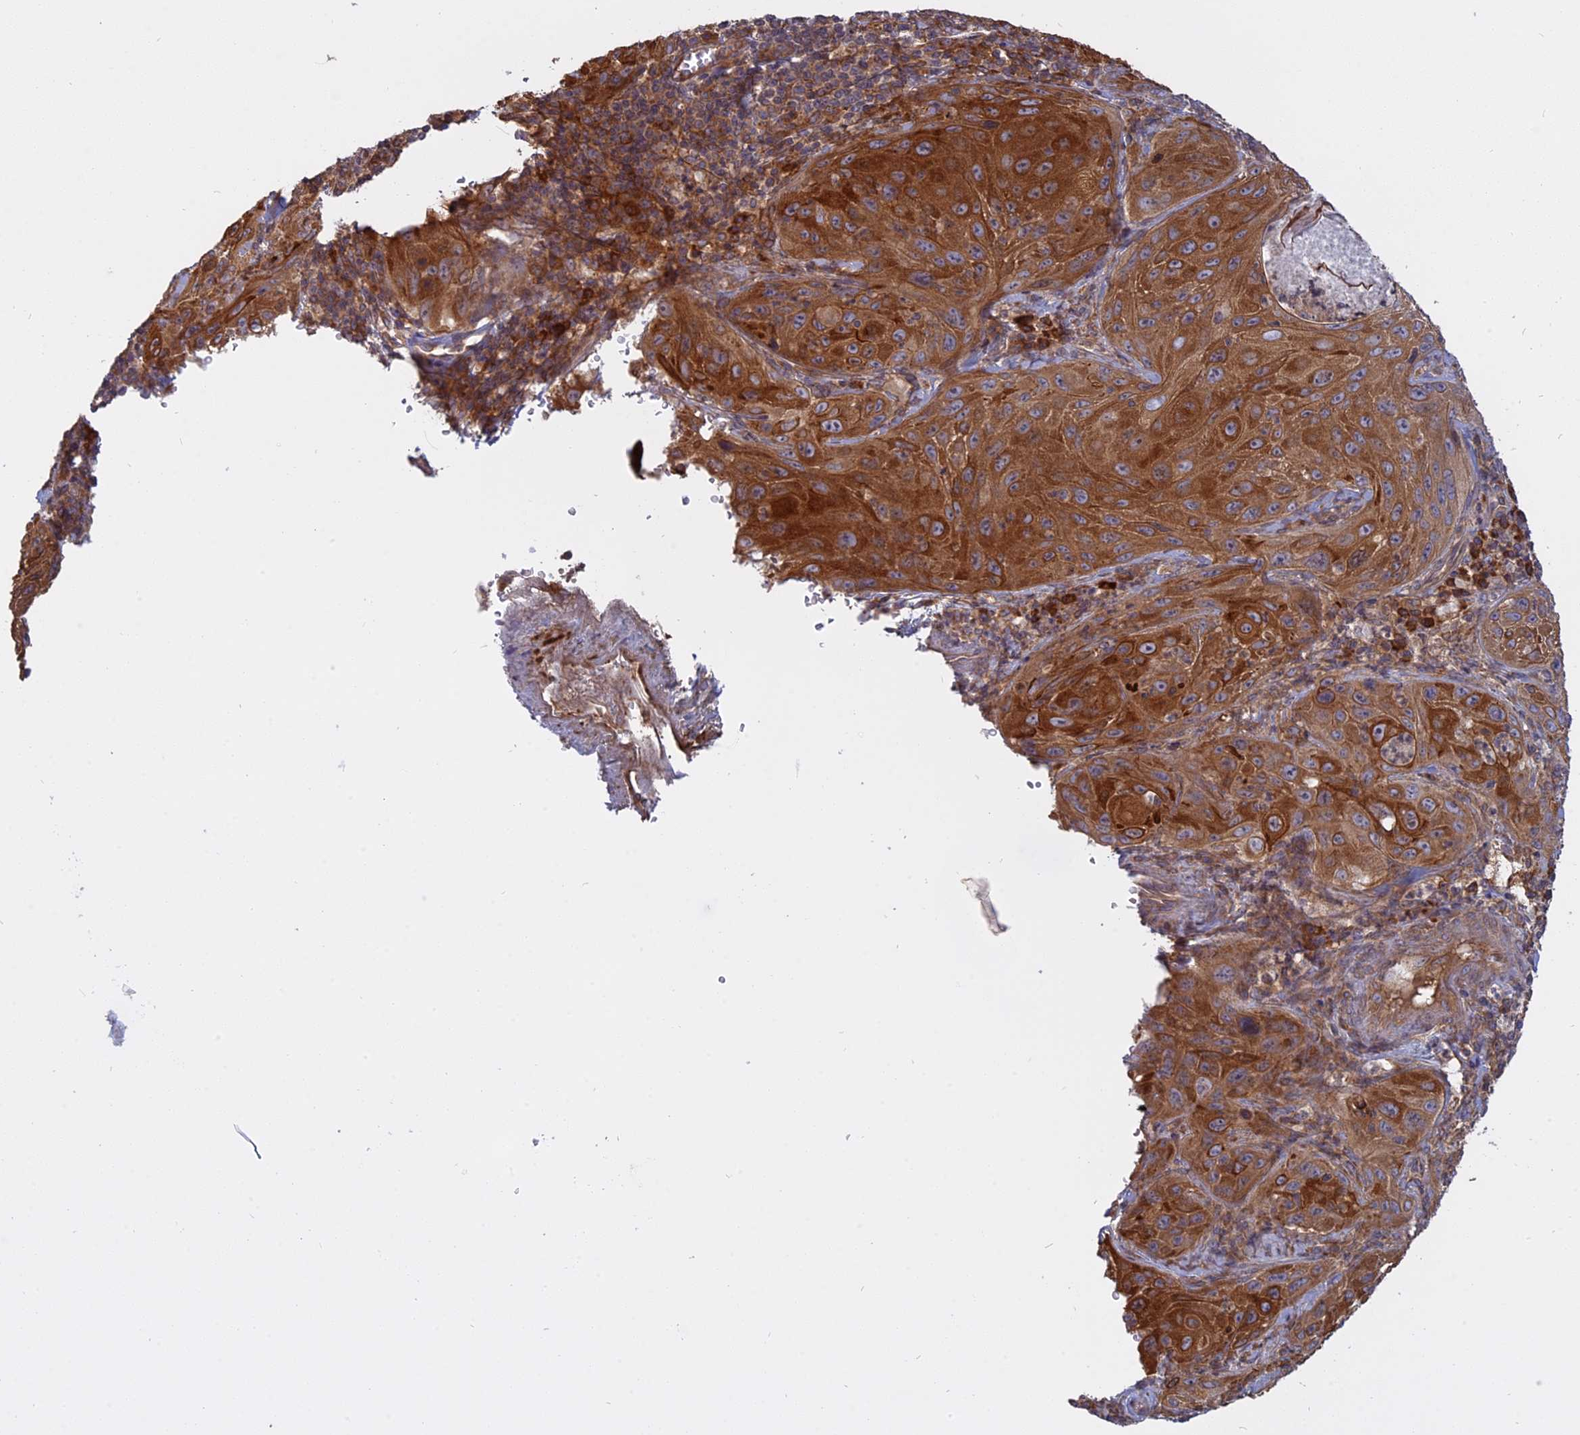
{"staining": {"intensity": "strong", "quantity": ">75%", "location": "cytoplasmic/membranous"}, "tissue": "cervical cancer", "cell_type": "Tumor cells", "image_type": "cancer", "snomed": [{"axis": "morphology", "description": "Squamous cell carcinoma, NOS"}, {"axis": "topography", "description": "Cervix"}], "caption": "DAB immunohistochemical staining of human squamous cell carcinoma (cervical) demonstrates strong cytoplasmic/membranous protein expression in approximately >75% of tumor cells. (brown staining indicates protein expression, while blue staining denotes nuclei).", "gene": "TMEM208", "patient": {"sex": "female", "age": 42}}